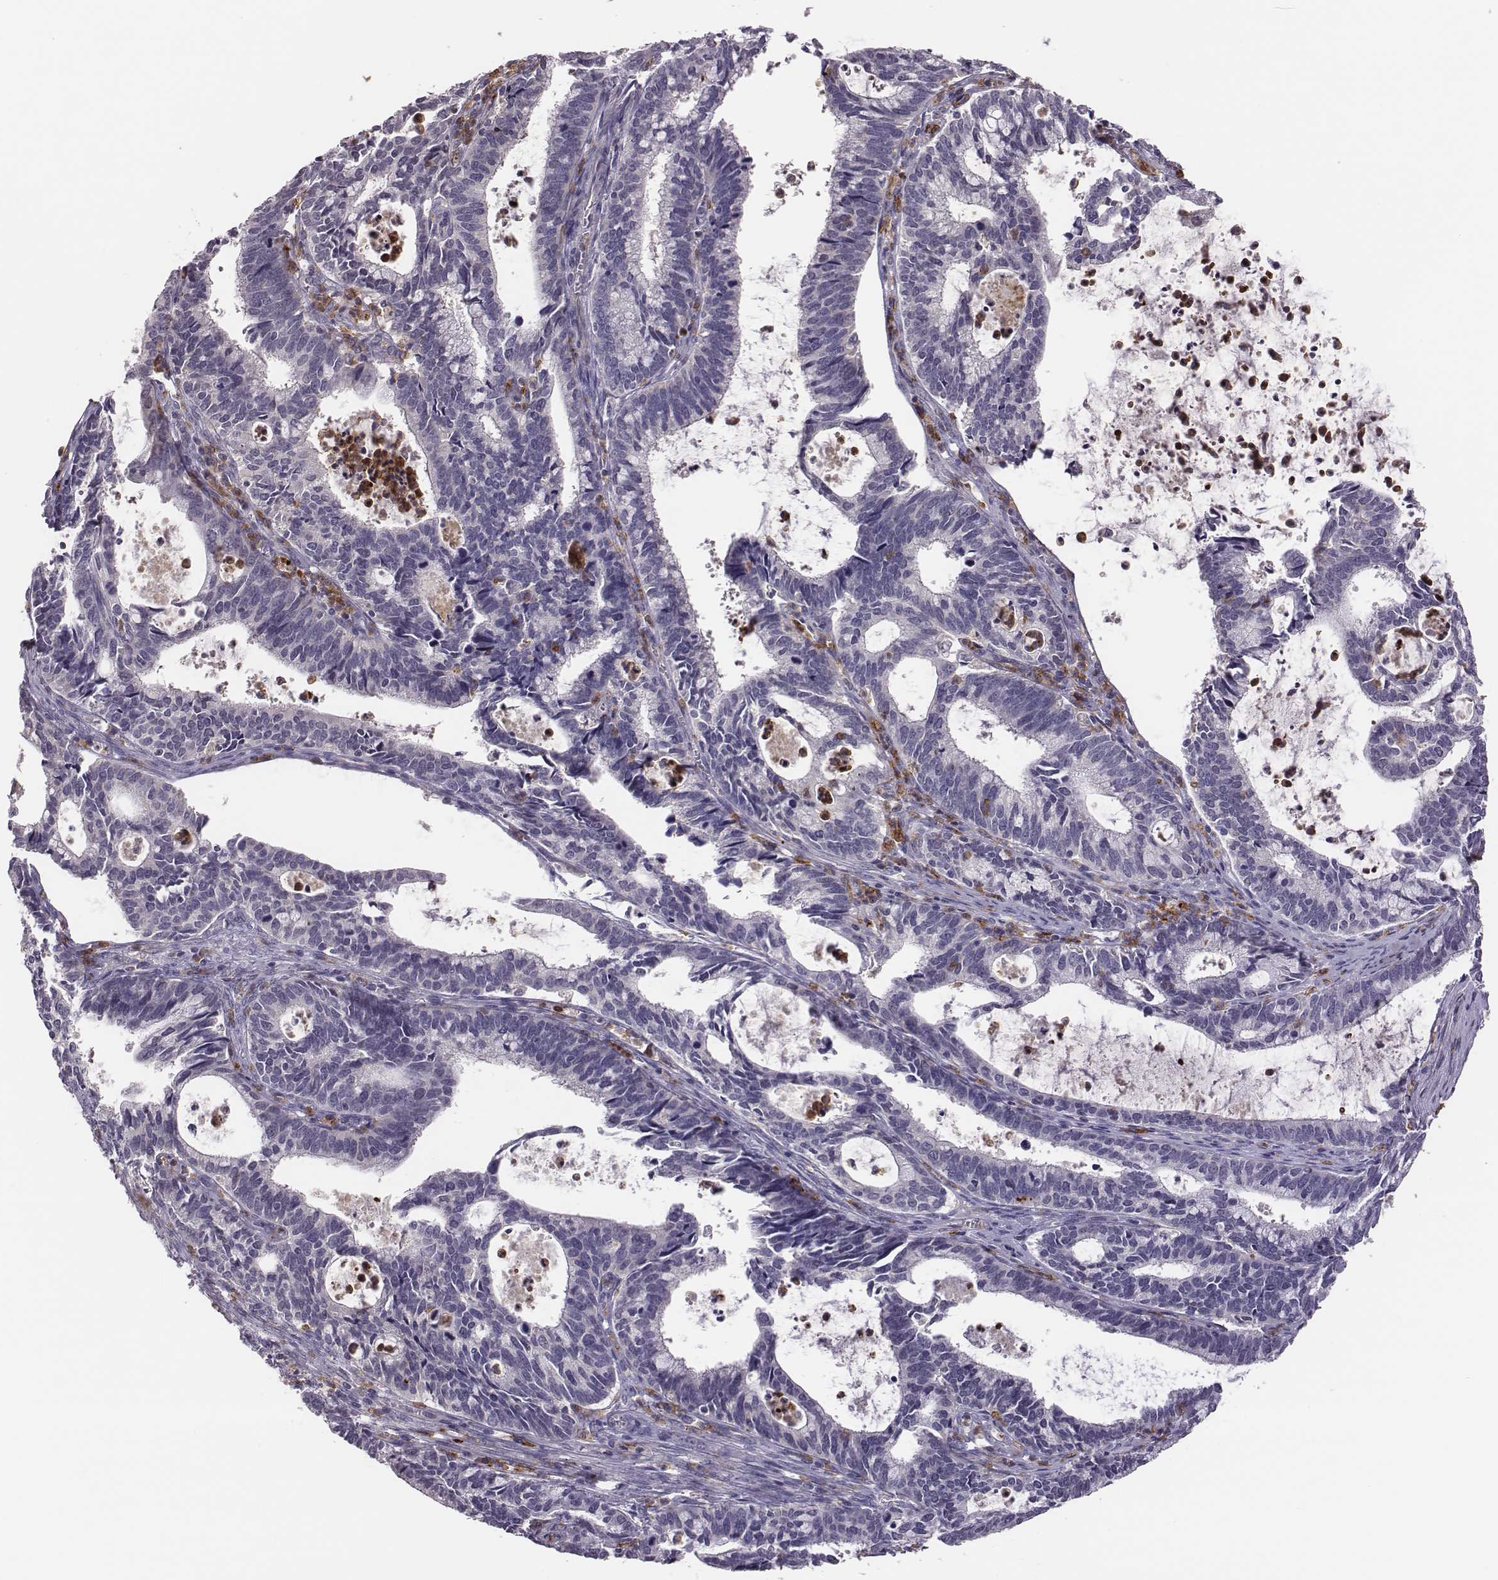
{"staining": {"intensity": "negative", "quantity": "none", "location": "none"}, "tissue": "cervical cancer", "cell_type": "Tumor cells", "image_type": "cancer", "snomed": [{"axis": "morphology", "description": "Adenocarcinoma, NOS"}, {"axis": "topography", "description": "Cervix"}], "caption": "There is no significant expression in tumor cells of cervical cancer (adenocarcinoma).", "gene": "KMO", "patient": {"sex": "female", "age": 42}}